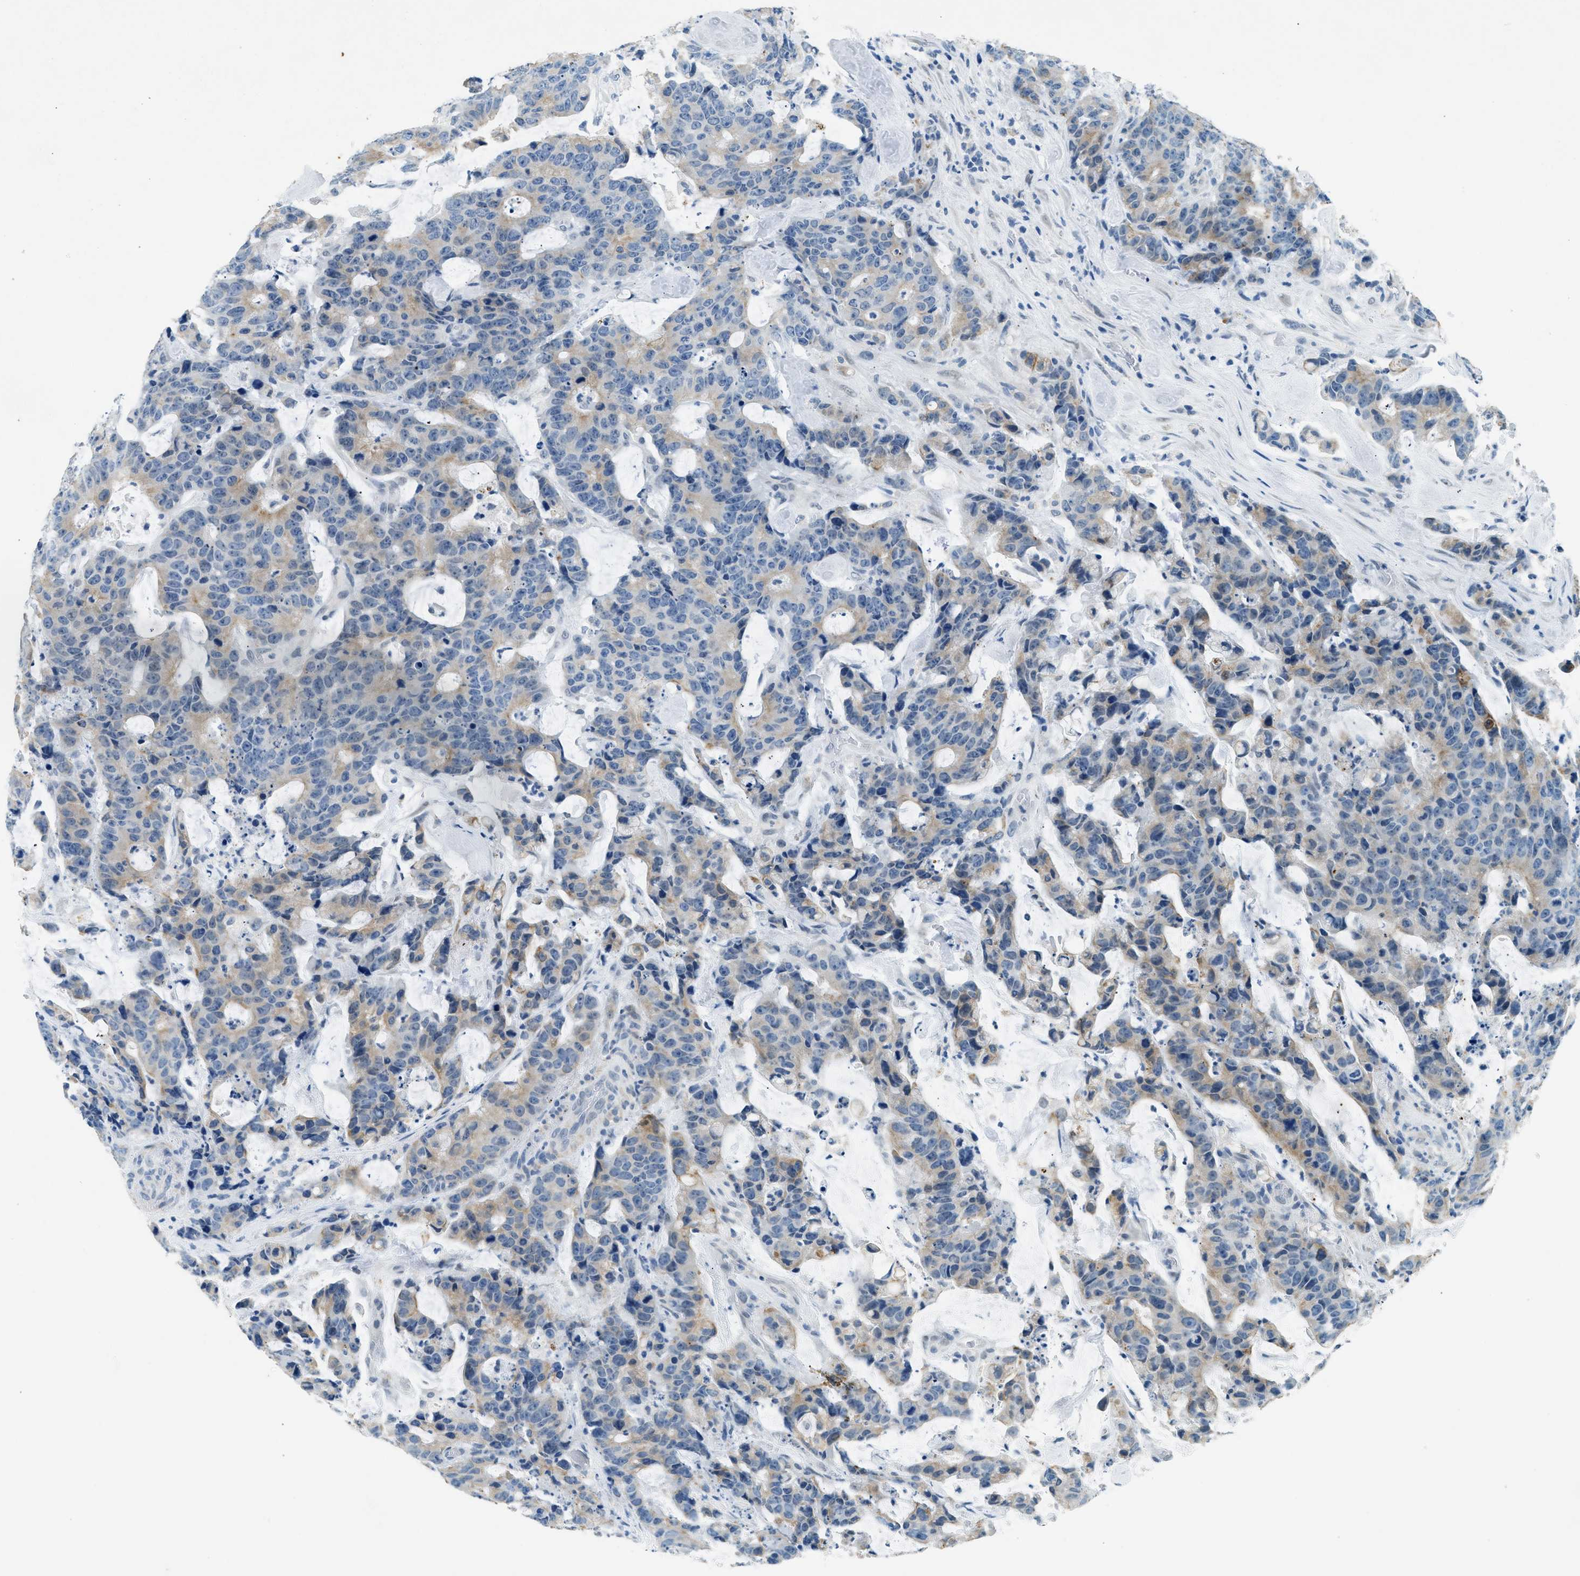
{"staining": {"intensity": "weak", "quantity": ">75%", "location": "cytoplasmic/membranous"}, "tissue": "colorectal cancer", "cell_type": "Tumor cells", "image_type": "cancer", "snomed": [{"axis": "morphology", "description": "Adenocarcinoma, NOS"}, {"axis": "topography", "description": "Colon"}], "caption": "Colorectal cancer was stained to show a protein in brown. There is low levels of weak cytoplasmic/membranous positivity in approximately >75% of tumor cells.", "gene": "CFAP20", "patient": {"sex": "female", "age": 86}}